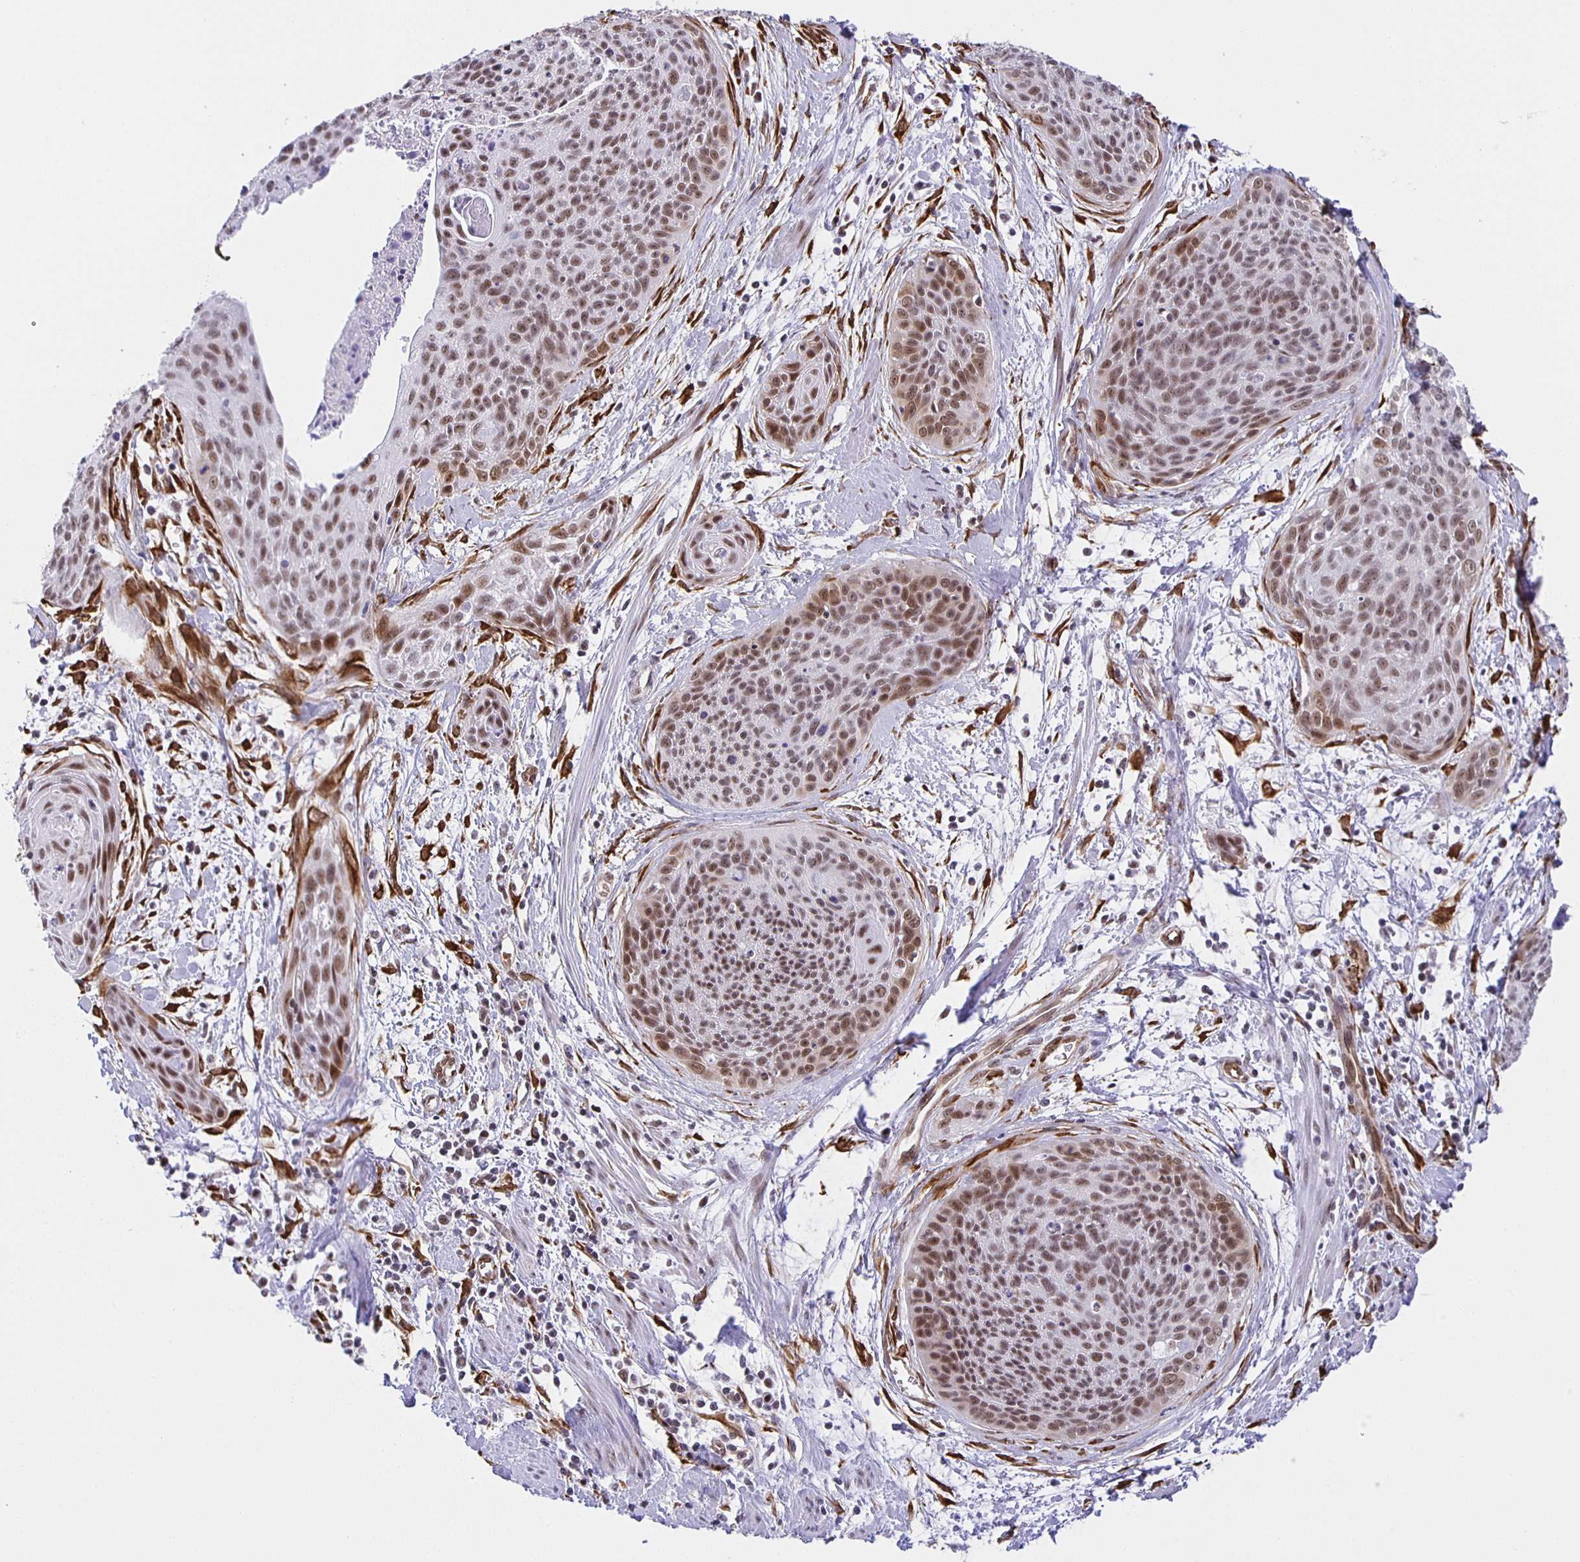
{"staining": {"intensity": "moderate", "quantity": ">75%", "location": "nuclear"}, "tissue": "cervical cancer", "cell_type": "Tumor cells", "image_type": "cancer", "snomed": [{"axis": "morphology", "description": "Squamous cell carcinoma, NOS"}, {"axis": "topography", "description": "Cervix"}], "caption": "Immunohistochemistry (DAB (3,3'-diaminobenzidine)) staining of cervical squamous cell carcinoma demonstrates moderate nuclear protein expression in about >75% of tumor cells.", "gene": "ZRANB2", "patient": {"sex": "female", "age": 55}}